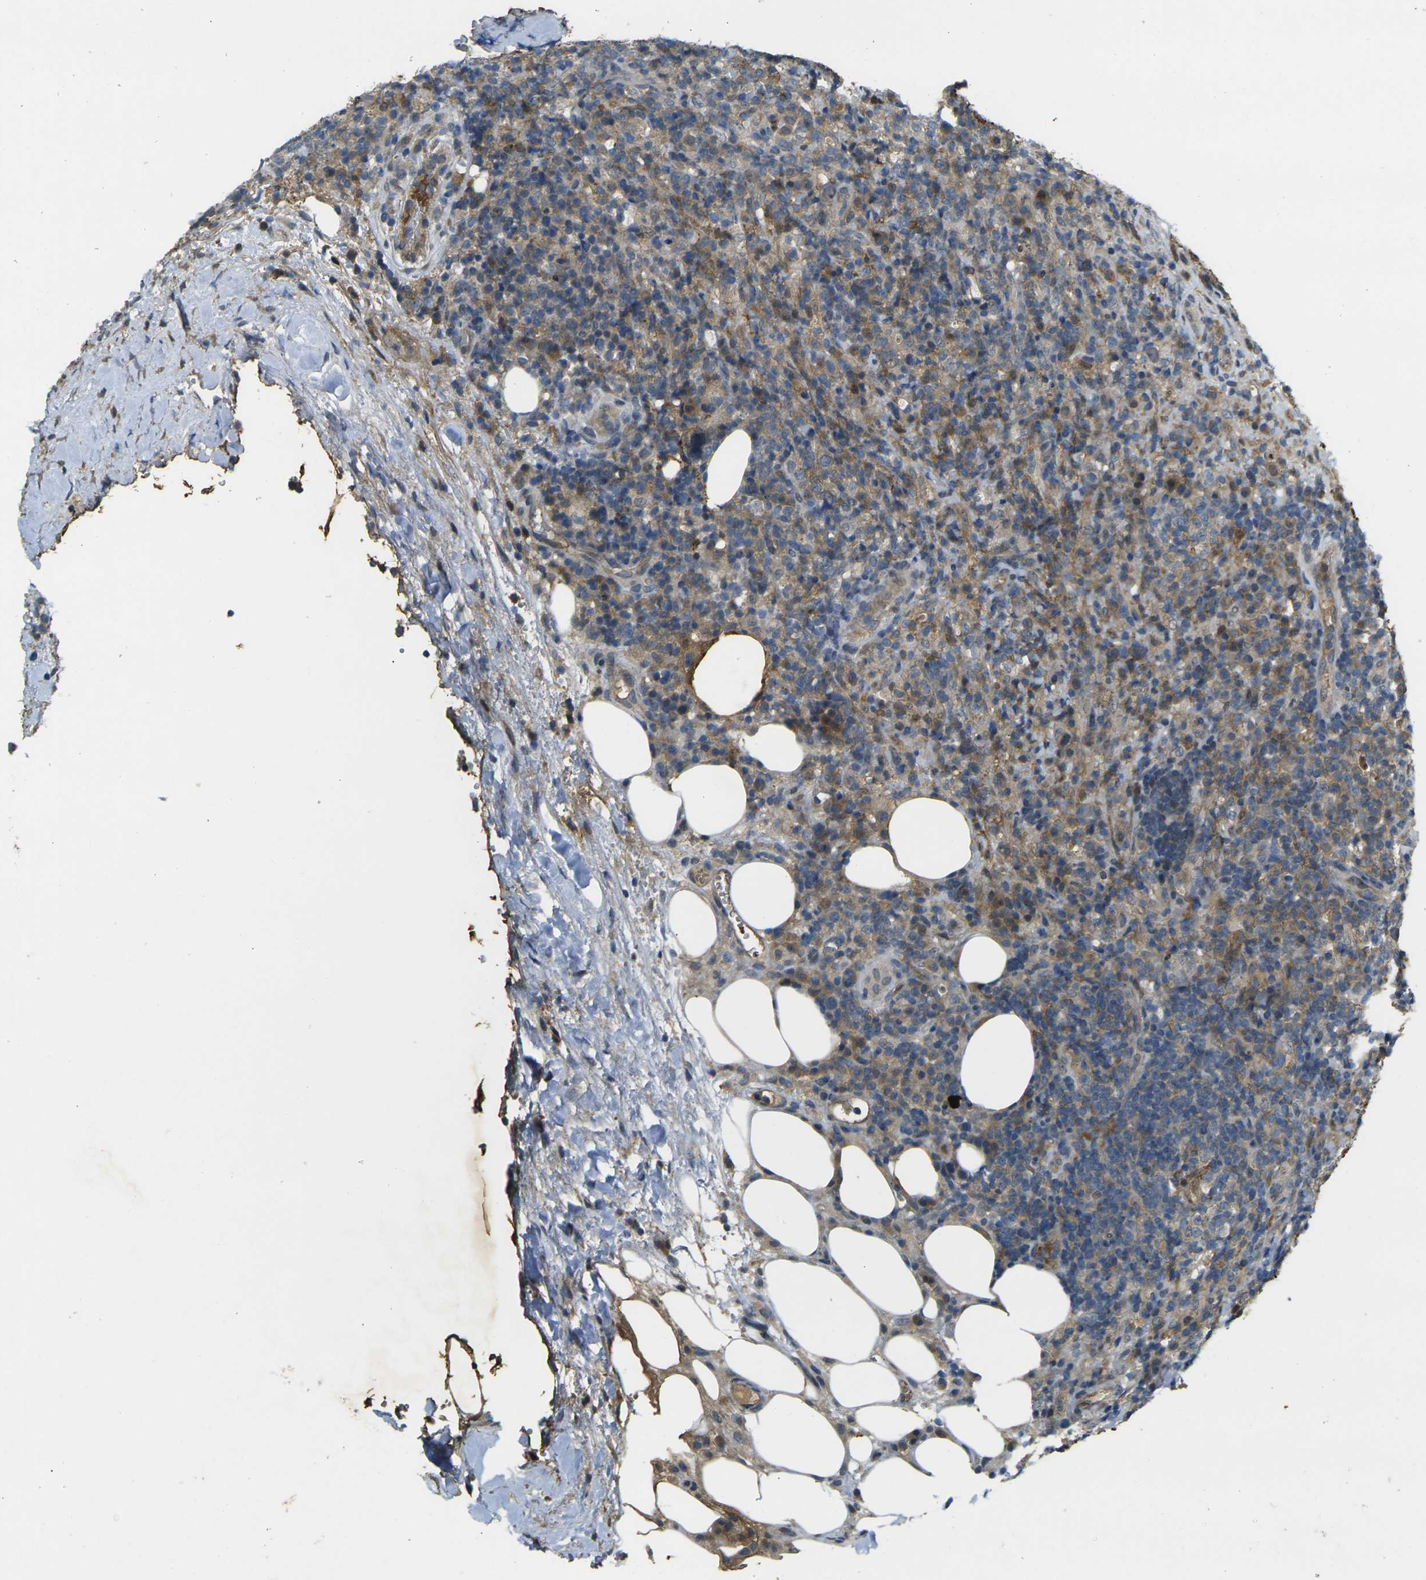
{"staining": {"intensity": "moderate", "quantity": "25%-75%", "location": "cytoplasmic/membranous"}, "tissue": "lymphoma", "cell_type": "Tumor cells", "image_type": "cancer", "snomed": [{"axis": "morphology", "description": "Malignant lymphoma, non-Hodgkin's type, High grade"}, {"axis": "topography", "description": "Lymph node"}], "caption": "This micrograph displays IHC staining of human malignant lymphoma, non-Hodgkin's type (high-grade), with medium moderate cytoplasmic/membranous positivity in about 25%-75% of tumor cells.", "gene": "PIGL", "patient": {"sex": "female", "age": 76}}